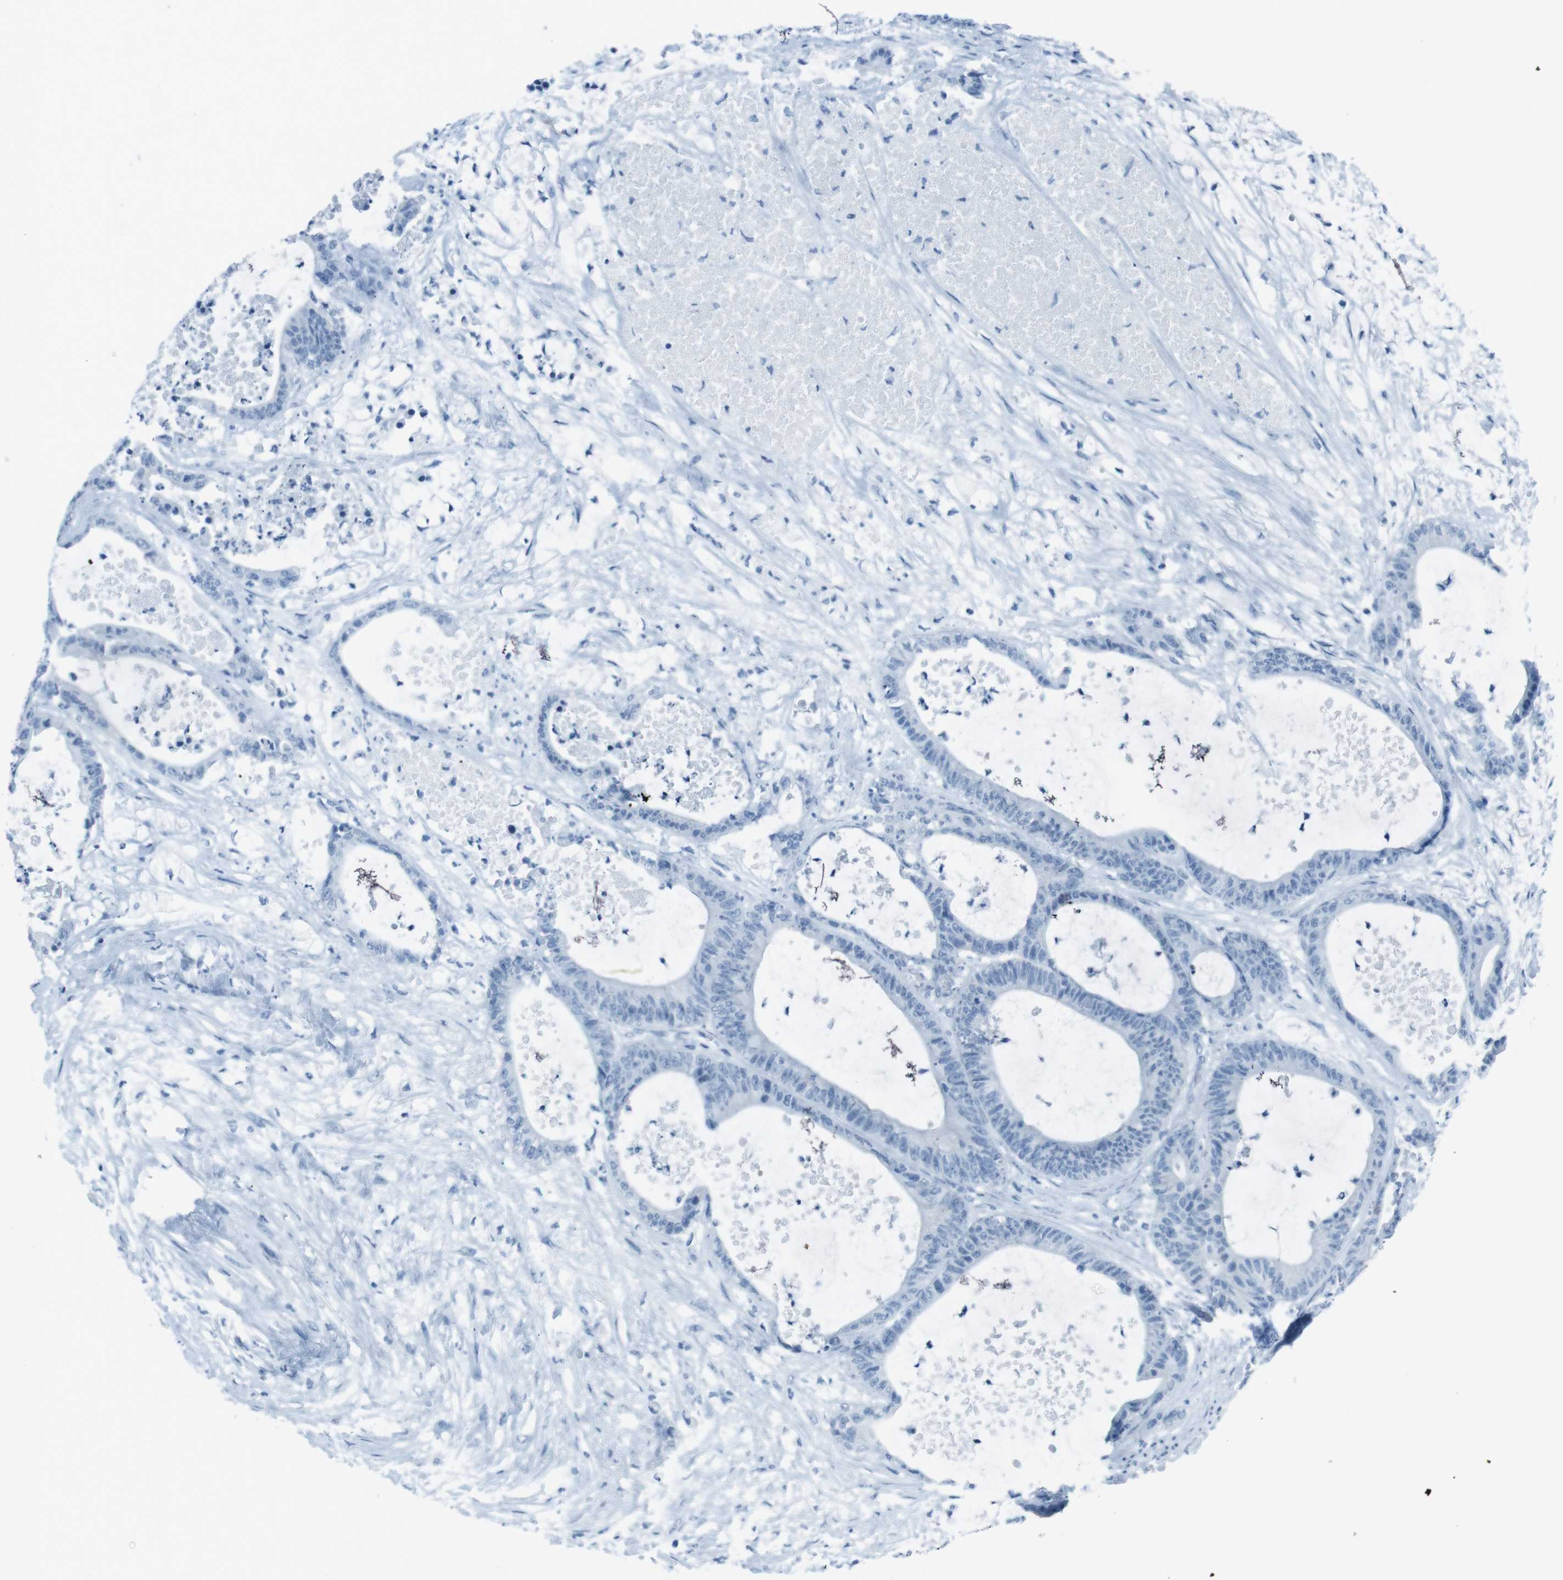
{"staining": {"intensity": "negative", "quantity": "none", "location": "none"}, "tissue": "colorectal cancer", "cell_type": "Tumor cells", "image_type": "cancer", "snomed": [{"axis": "morphology", "description": "Adenocarcinoma, NOS"}, {"axis": "topography", "description": "Colon"}], "caption": "A high-resolution photomicrograph shows IHC staining of adenocarcinoma (colorectal), which displays no significant positivity in tumor cells.", "gene": "TMEM207", "patient": {"sex": "female", "age": 84}}